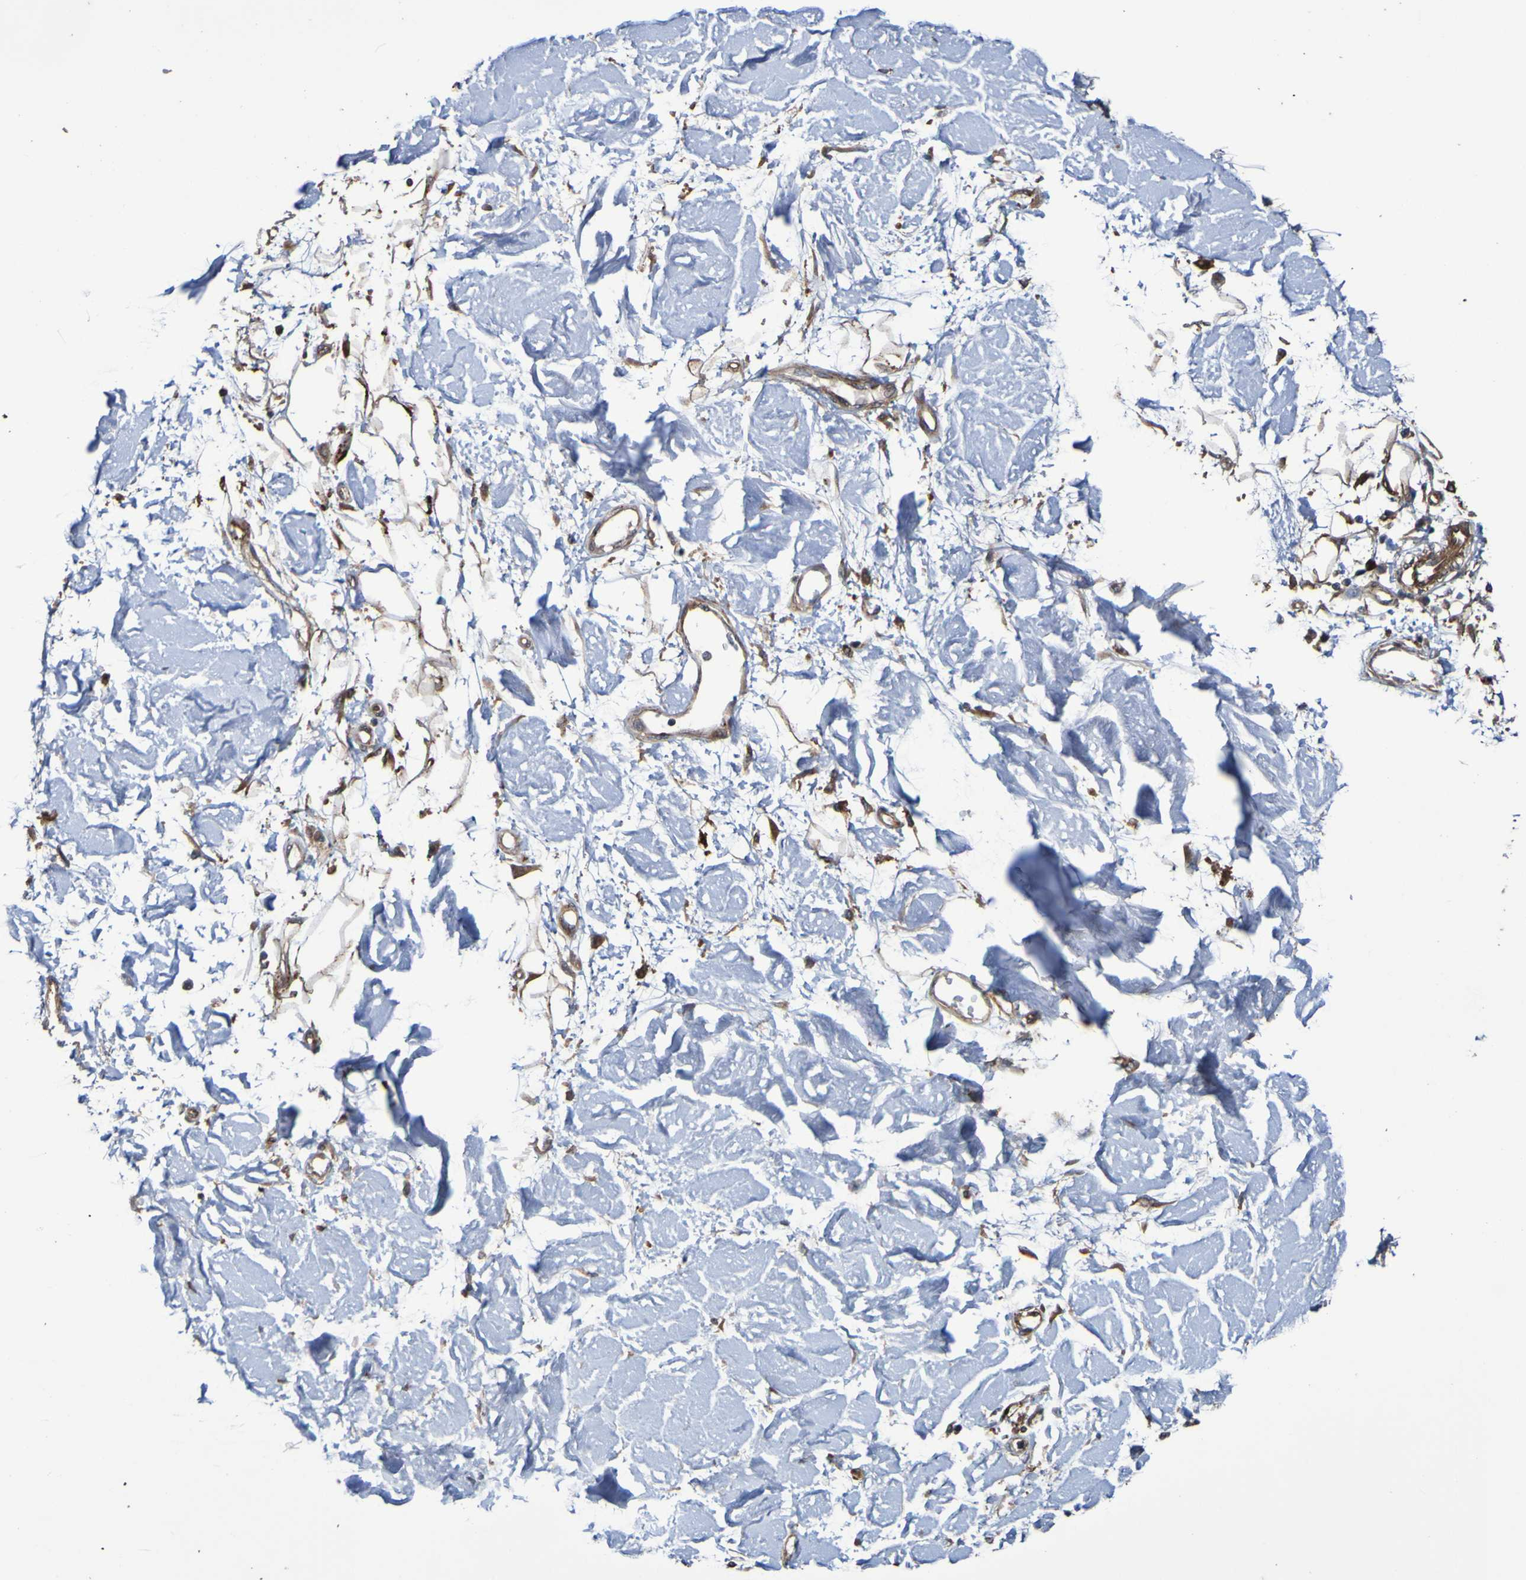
{"staining": {"intensity": "strong", "quantity": "25%-75%", "location": "cytoplasmic/membranous"}, "tissue": "adipose tissue", "cell_type": "Adipocytes", "image_type": "normal", "snomed": [{"axis": "morphology", "description": "Squamous cell carcinoma, NOS"}, {"axis": "topography", "description": "Skin"}], "caption": "Immunohistochemistry of unremarkable adipose tissue reveals high levels of strong cytoplasmic/membranous positivity in about 25%-75% of adipocytes. Using DAB (3,3'-diaminobenzidine) (brown) and hematoxylin (blue) stains, captured at high magnification using brightfield microscopy.", "gene": "UCN", "patient": {"sex": "male", "age": 83}}